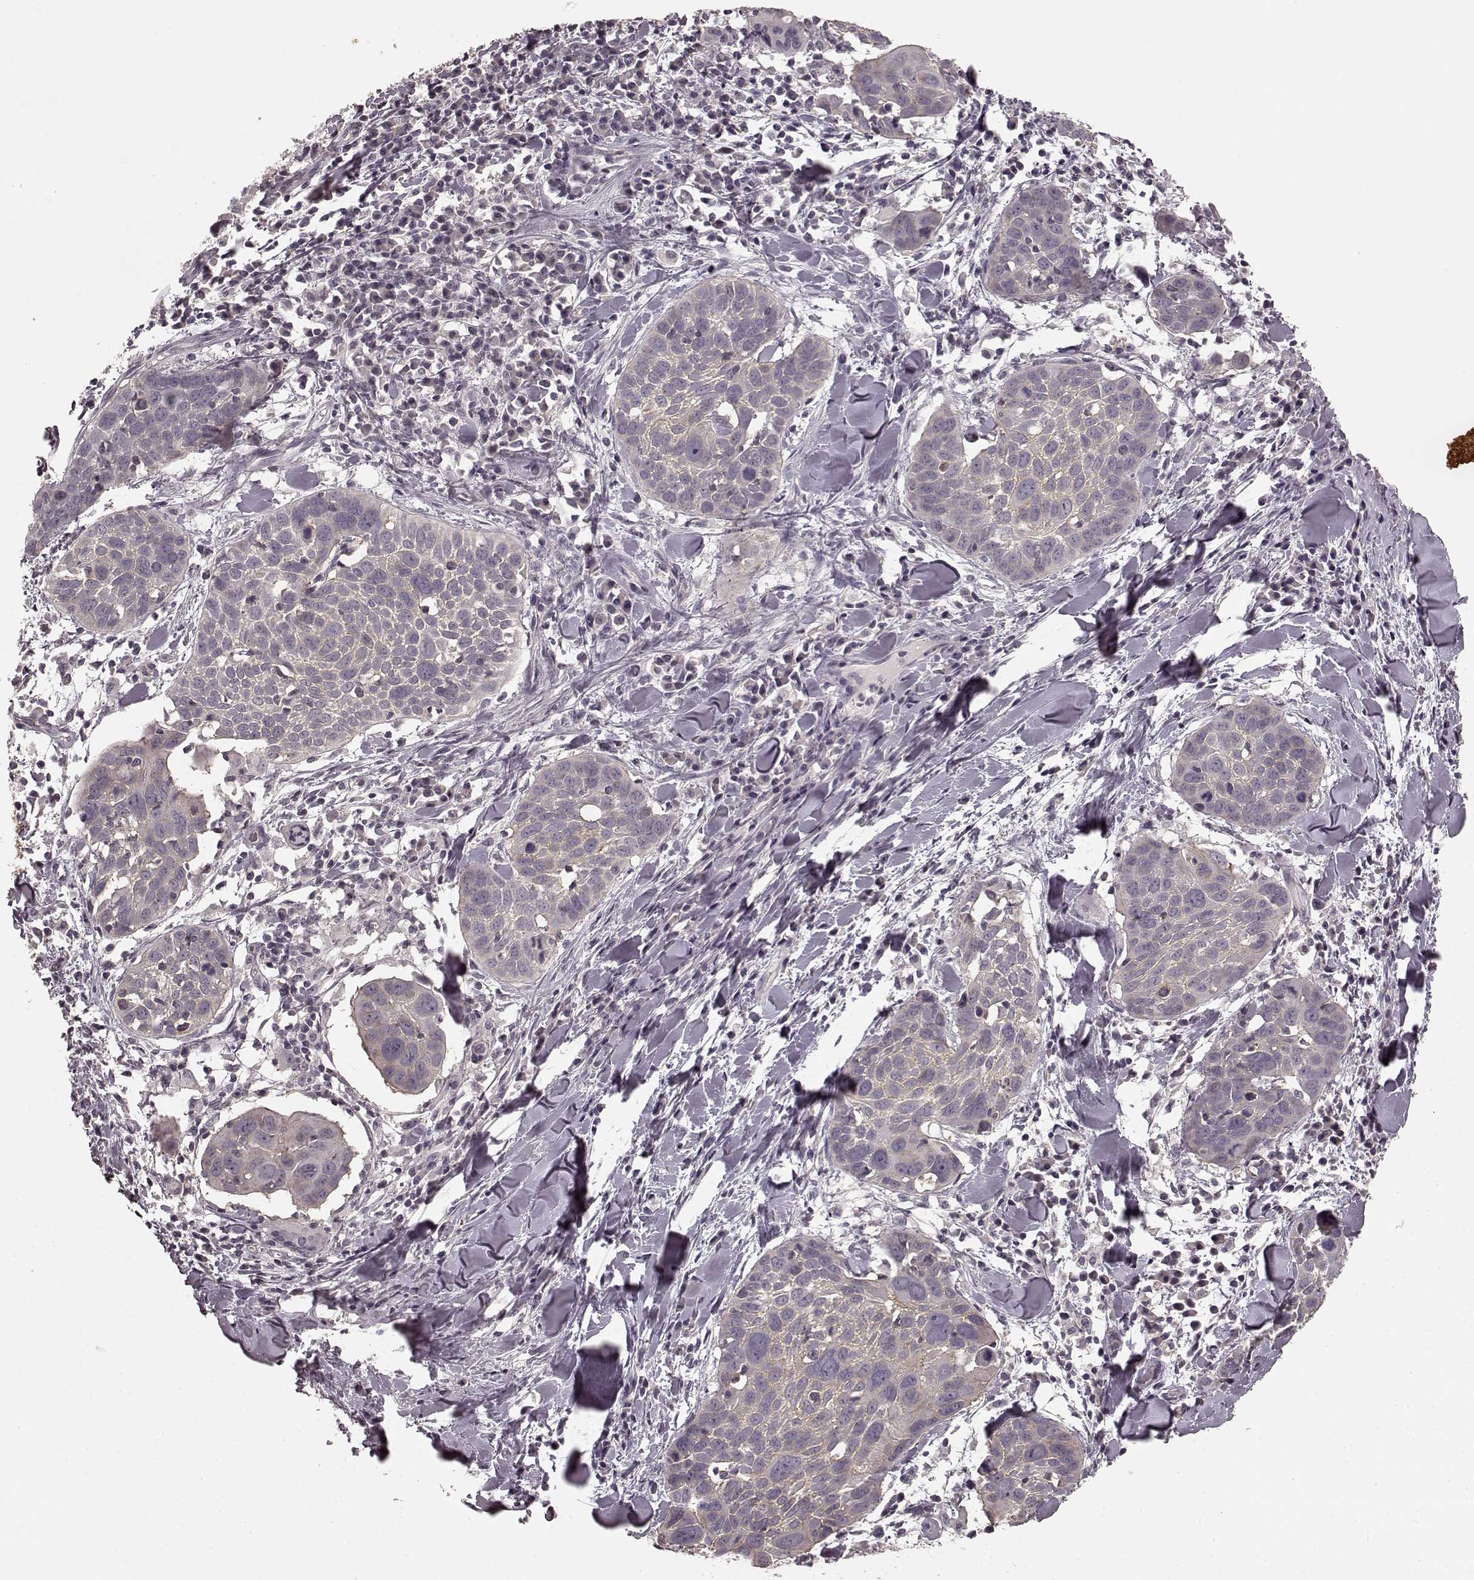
{"staining": {"intensity": "negative", "quantity": "none", "location": "none"}, "tissue": "lung cancer", "cell_type": "Tumor cells", "image_type": "cancer", "snomed": [{"axis": "morphology", "description": "Squamous cell carcinoma, NOS"}, {"axis": "topography", "description": "Lung"}], "caption": "This is an immunohistochemistry (IHC) image of human lung cancer. There is no expression in tumor cells.", "gene": "PRKCE", "patient": {"sex": "male", "age": 57}}